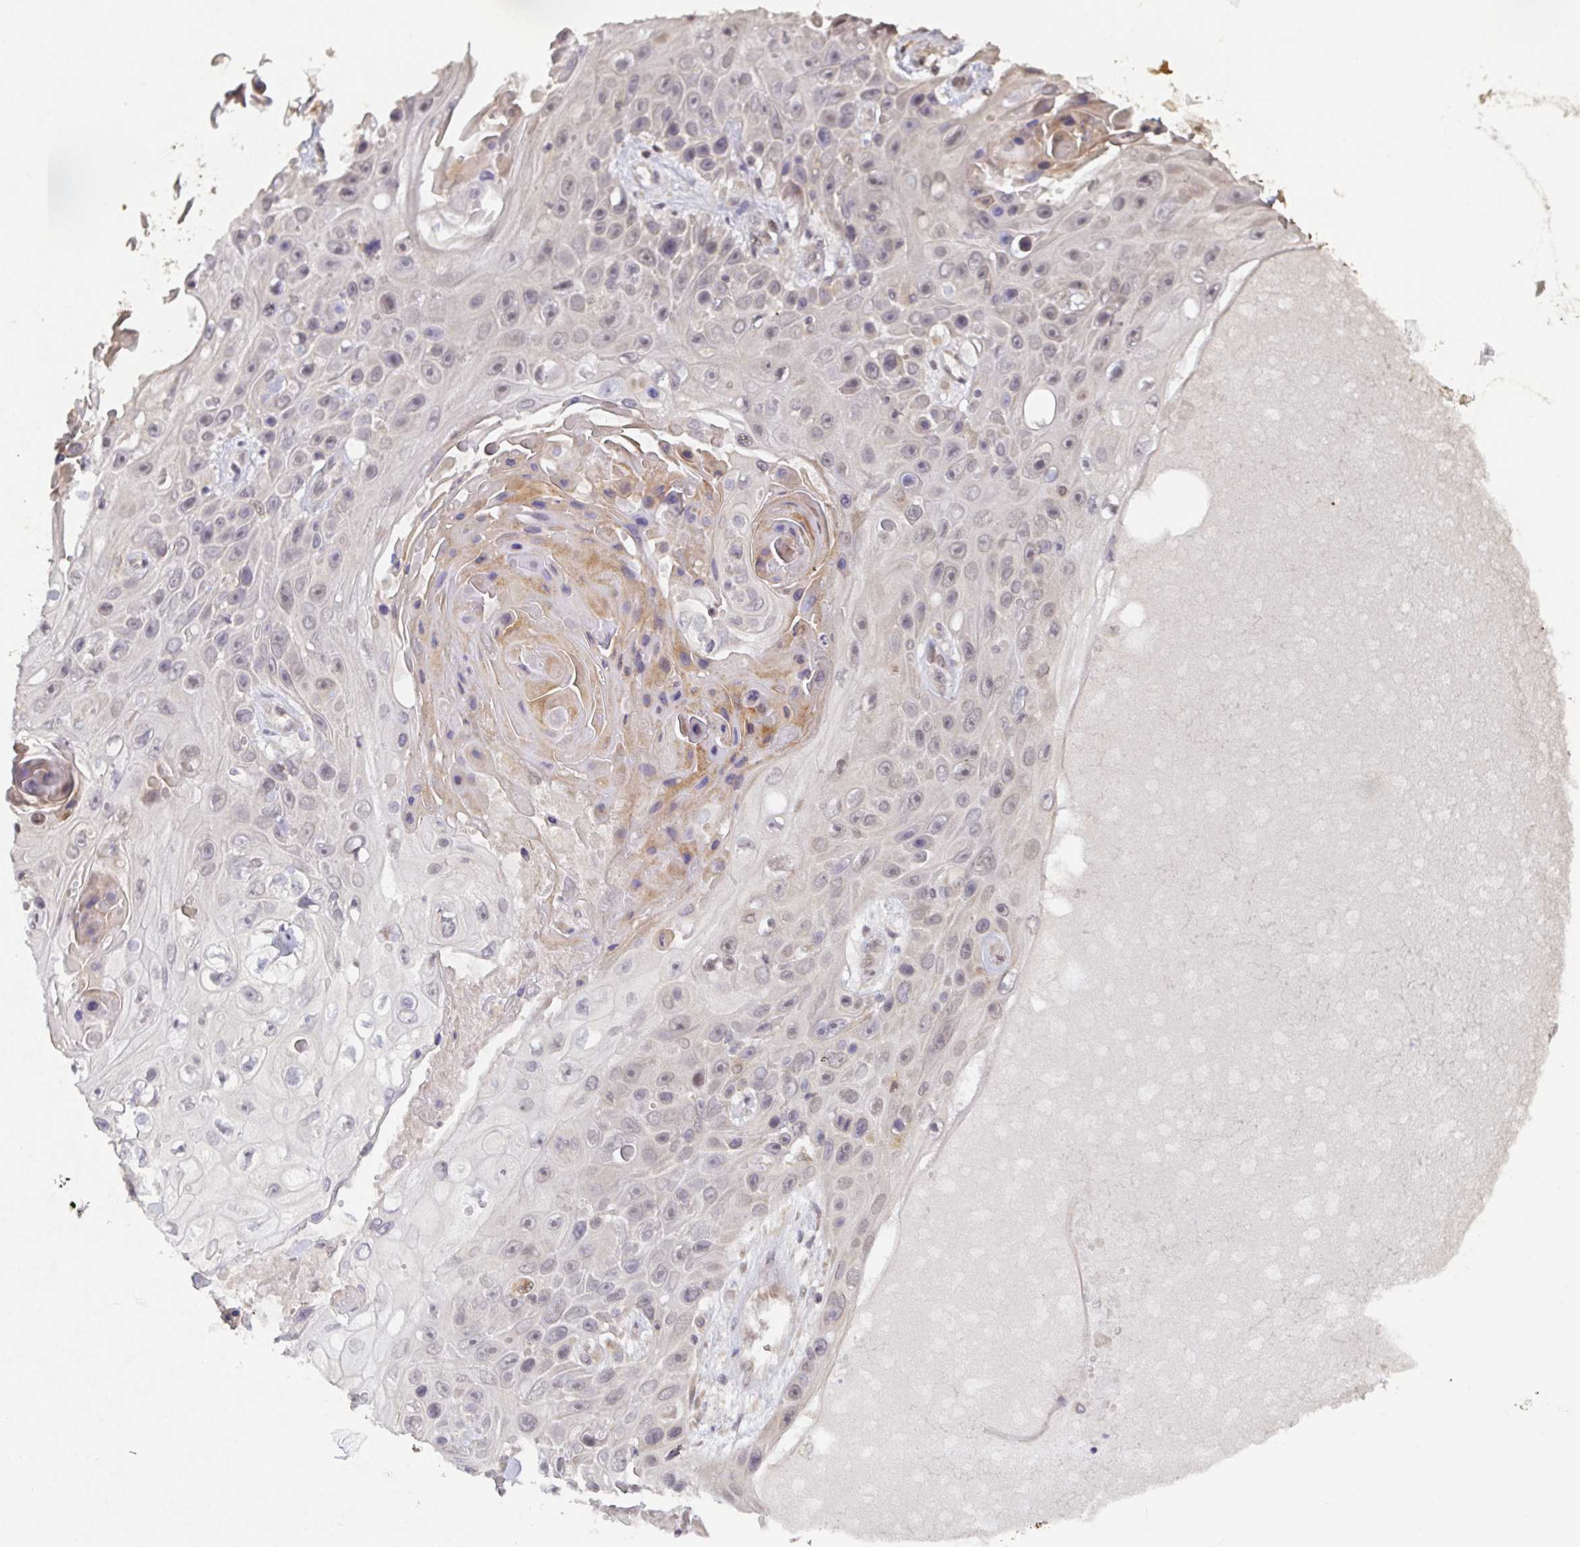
{"staining": {"intensity": "weak", "quantity": "<25%", "location": "cytoplasmic/membranous"}, "tissue": "skin cancer", "cell_type": "Tumor cells", "image_type": "cancer", "snomed": [{"axis": "morphology", "description": "Squamous cell carcinoma, NOS"}, {"axis": "topography", "description": "Skin"}], "caption": "Tumor cells are negative for protein expression in human skin squamous cell carcinoma.", "gene": "ALG1", "patient": {"sex": "male", "age": 82}}